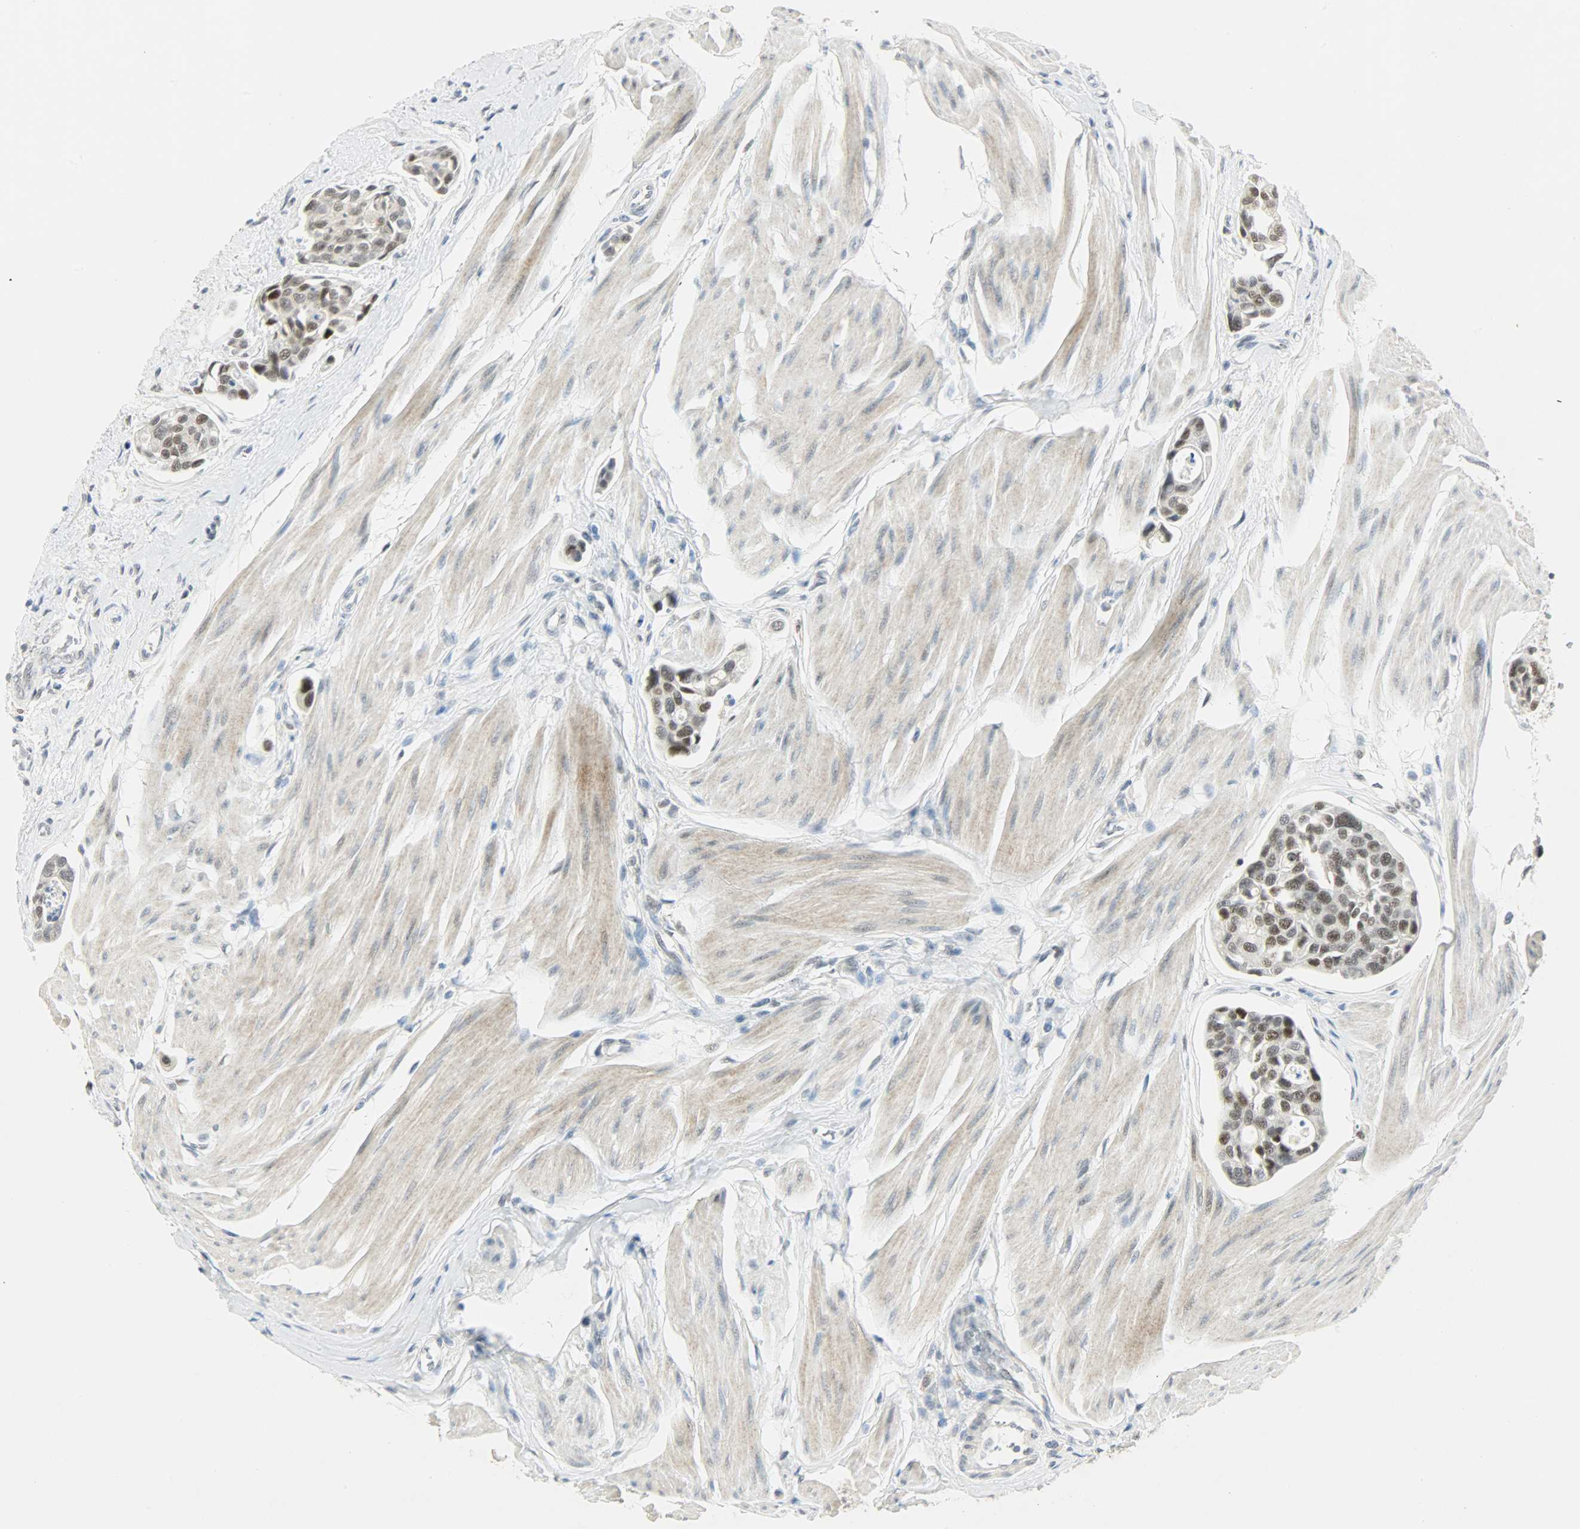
{"staining": {"intensity": "moderate", "quantity": ">75%", "location": "nuclear"}, "tissue": "urothelial cancer", "cell_type": "Tumor cells", "image_type": "cancer", "snomed": [{"axis": "morphology", "description": "Urothelial carcinoma, High grade"}, {"axis": "topography", "description": "Urinary bladder"}], "caption": "Protein staining by immunohistochemistry (IHC) demonstrates moderate nuclear staining in approximately >75% of tumor cells in urothelial cancer. (brown staining indicates protein expression, while blue staining denotes nuclei).", "gene": "PPARG", "patient": {"sex": "male", "age": 78}}